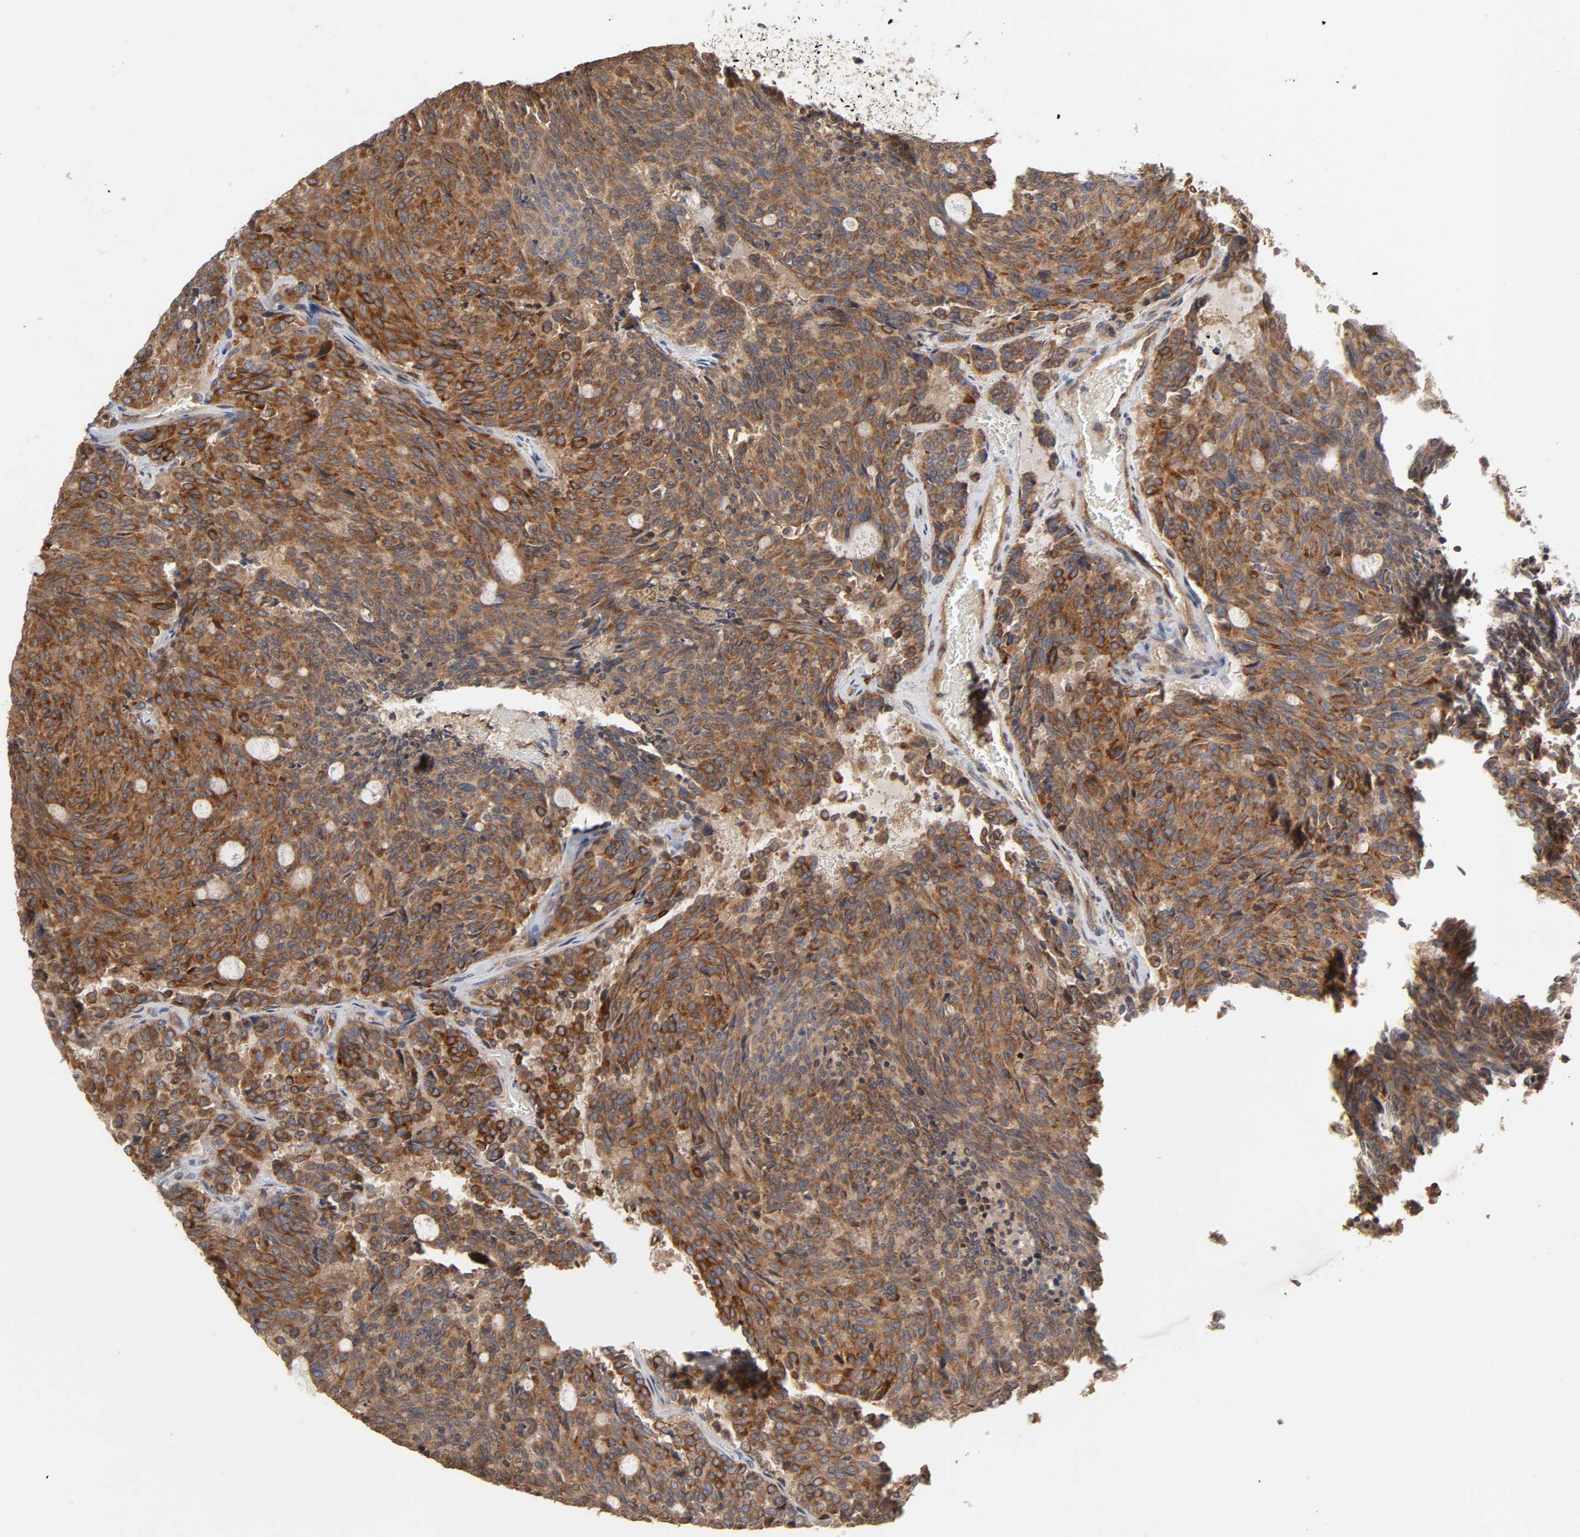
{"staining": {"intensity": "strong", "quantity": ">75%", "location": "cytoplasmic/membranous"}, "tissue": "carcinoid", "cell_type": "Tumor cells", "image_type": "cancer", "snomed": [{"axis": "morphology", "description": "Carcinoid, malignant, NOS"}, {"axis": "topography", "description": "Pancreas"}], "caption": "Immunohistochemical staining of human carcinoid (malignant) displays high levels of strong cytoplasmic/membranous protein expression in approximately >75% of tumor cells.", "gene": "GNPTG", "patient": {"sex": "female", "age": 54}}